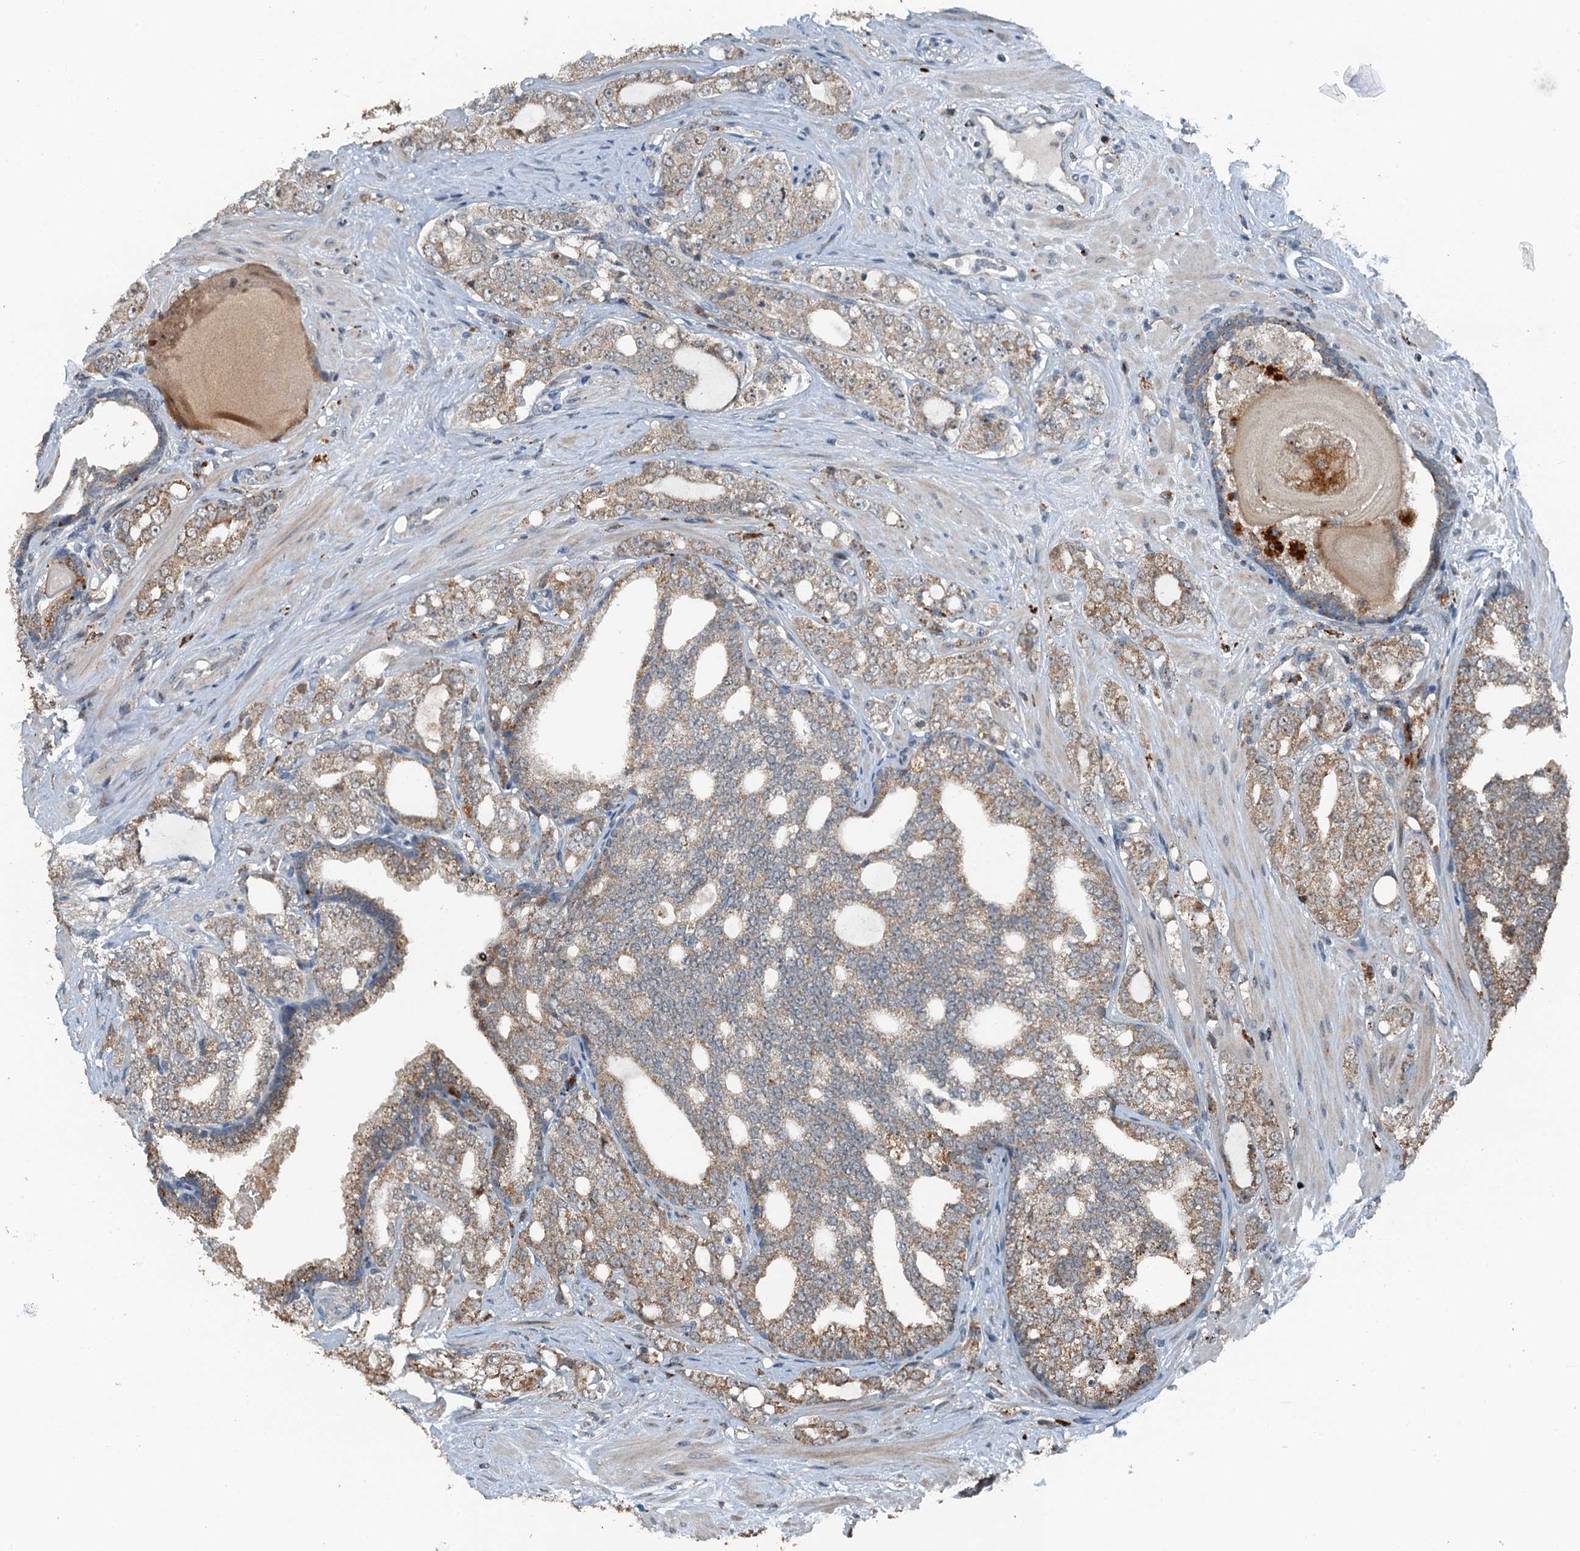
{"staining": {"intensity": "moderate", "quantity": ">75%", "location": "cytoplasmic/membranous"}, "tissue": "prostate cancer", "cell_type": "Tumor cells", "image_type": "cancer", "snomed": [{"axis": "morphology", "description": "Adenocarcinoma, High grade"}, {"axis": "topography", "description": "Prostate"}], "caption": "The photomicrograph exhibits immunohistochemical staining of adenocarcinoma (high-grade) (prostate). There is moderate cytoplasmic/membranous staining is present in approximately >75% of tumor cells.", "gene": "BMERB1", "patient": {"sex": "male", "age": 64}}